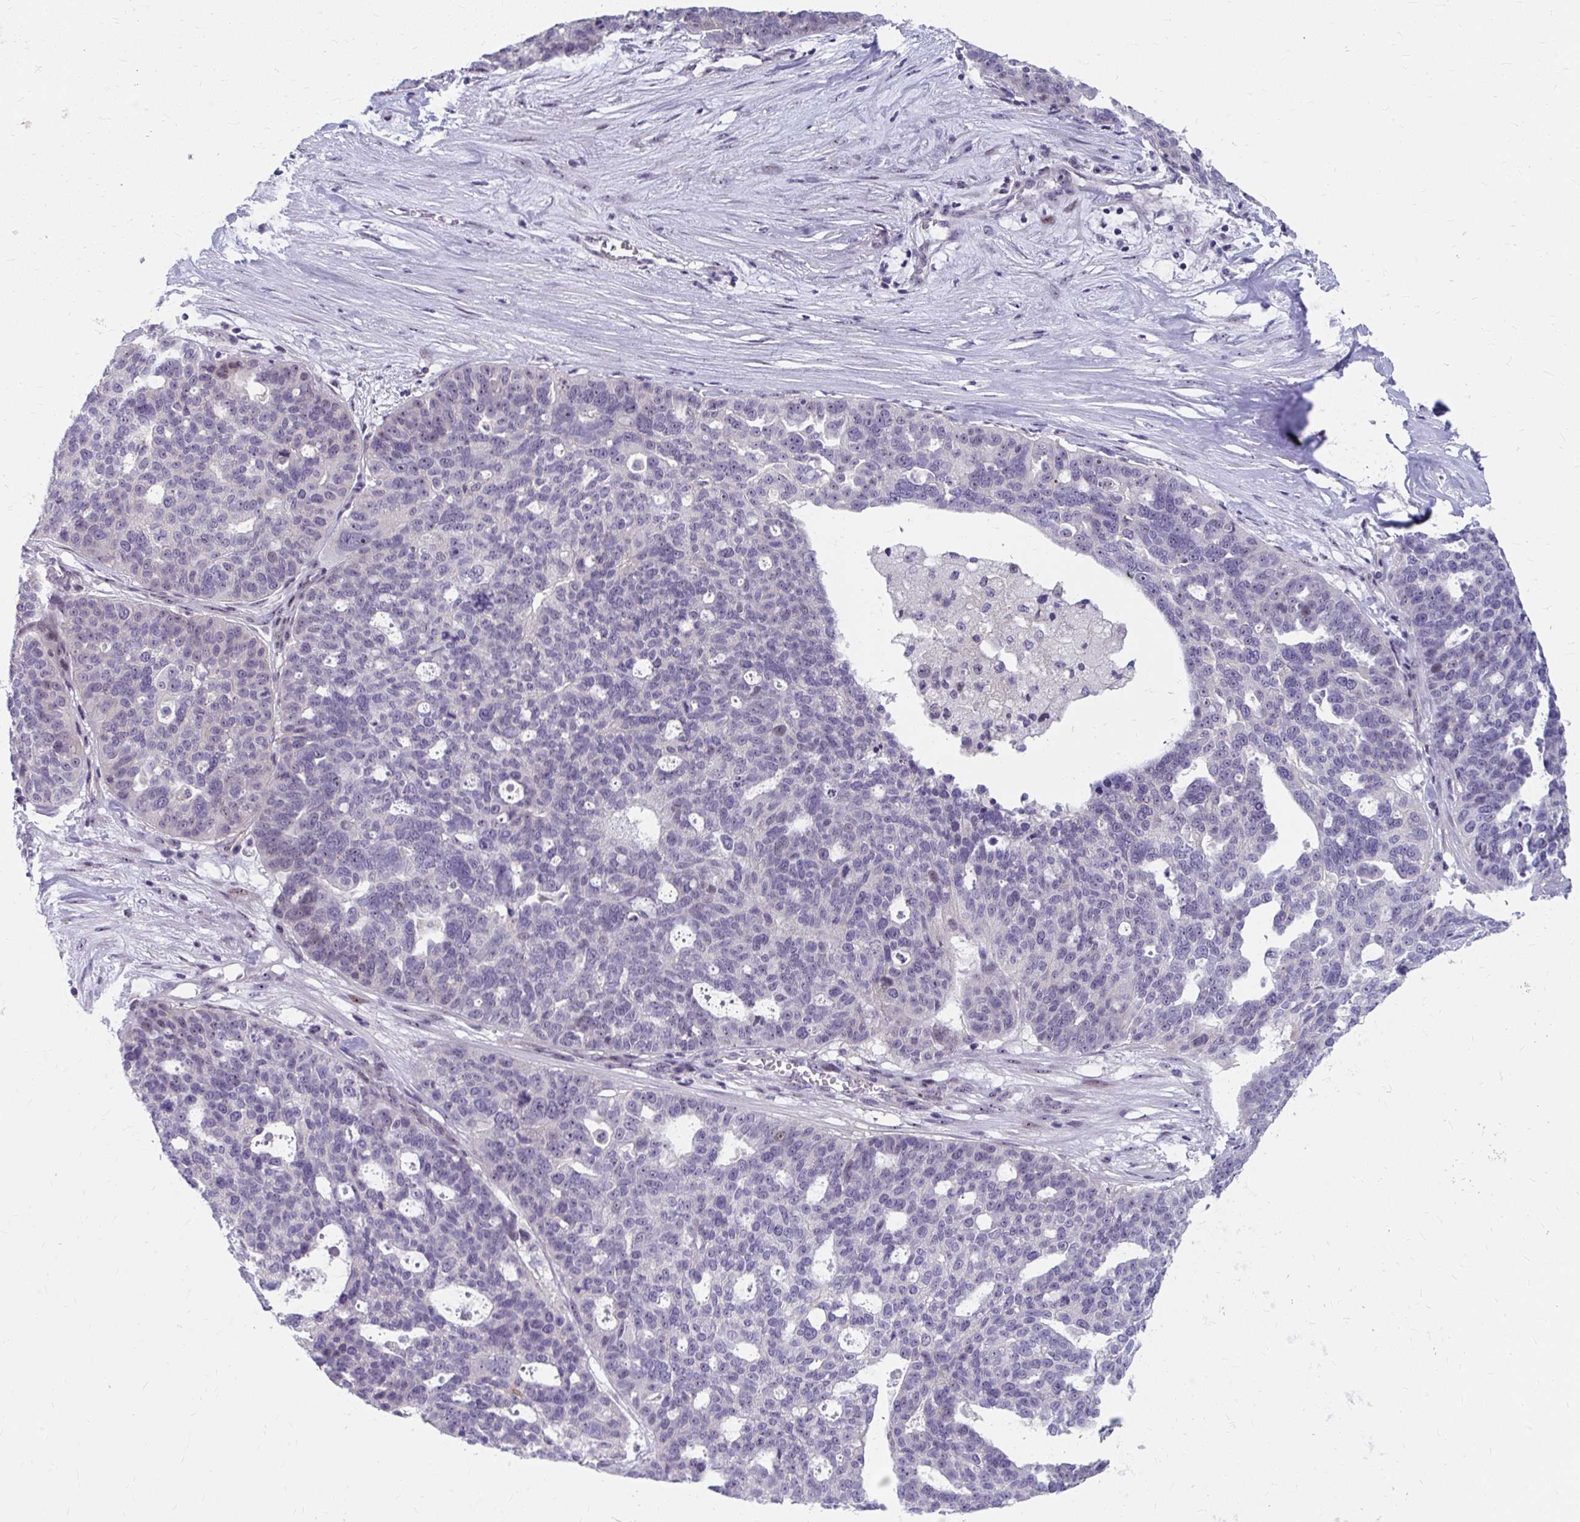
{"staining": {"intensity": "negative", "quantity": "none", "location": "none"}, "tissue": "ovarian cancer", "cell_type": "Tumor cells", "image_type": "cancer", "snomed": [{"axis": "morphology", "description": "Cystadenocarcinoma, serous, NOS"}, {"axis": "topography", "description": "Ovary"}], "caption": "This is a histopathology image of immunohistochemistry (IHC) staining of serous cystadenocarcinoma (ovarian), which shows no expression in tumor cells. The staining was performed using DAB to visualize the protein expression in brown, while the nuclei were stained in blue with hematoxylin (Magnification: 20x).", "gene": "MUS81", "patient": {"sex": "female", "age": 59}}